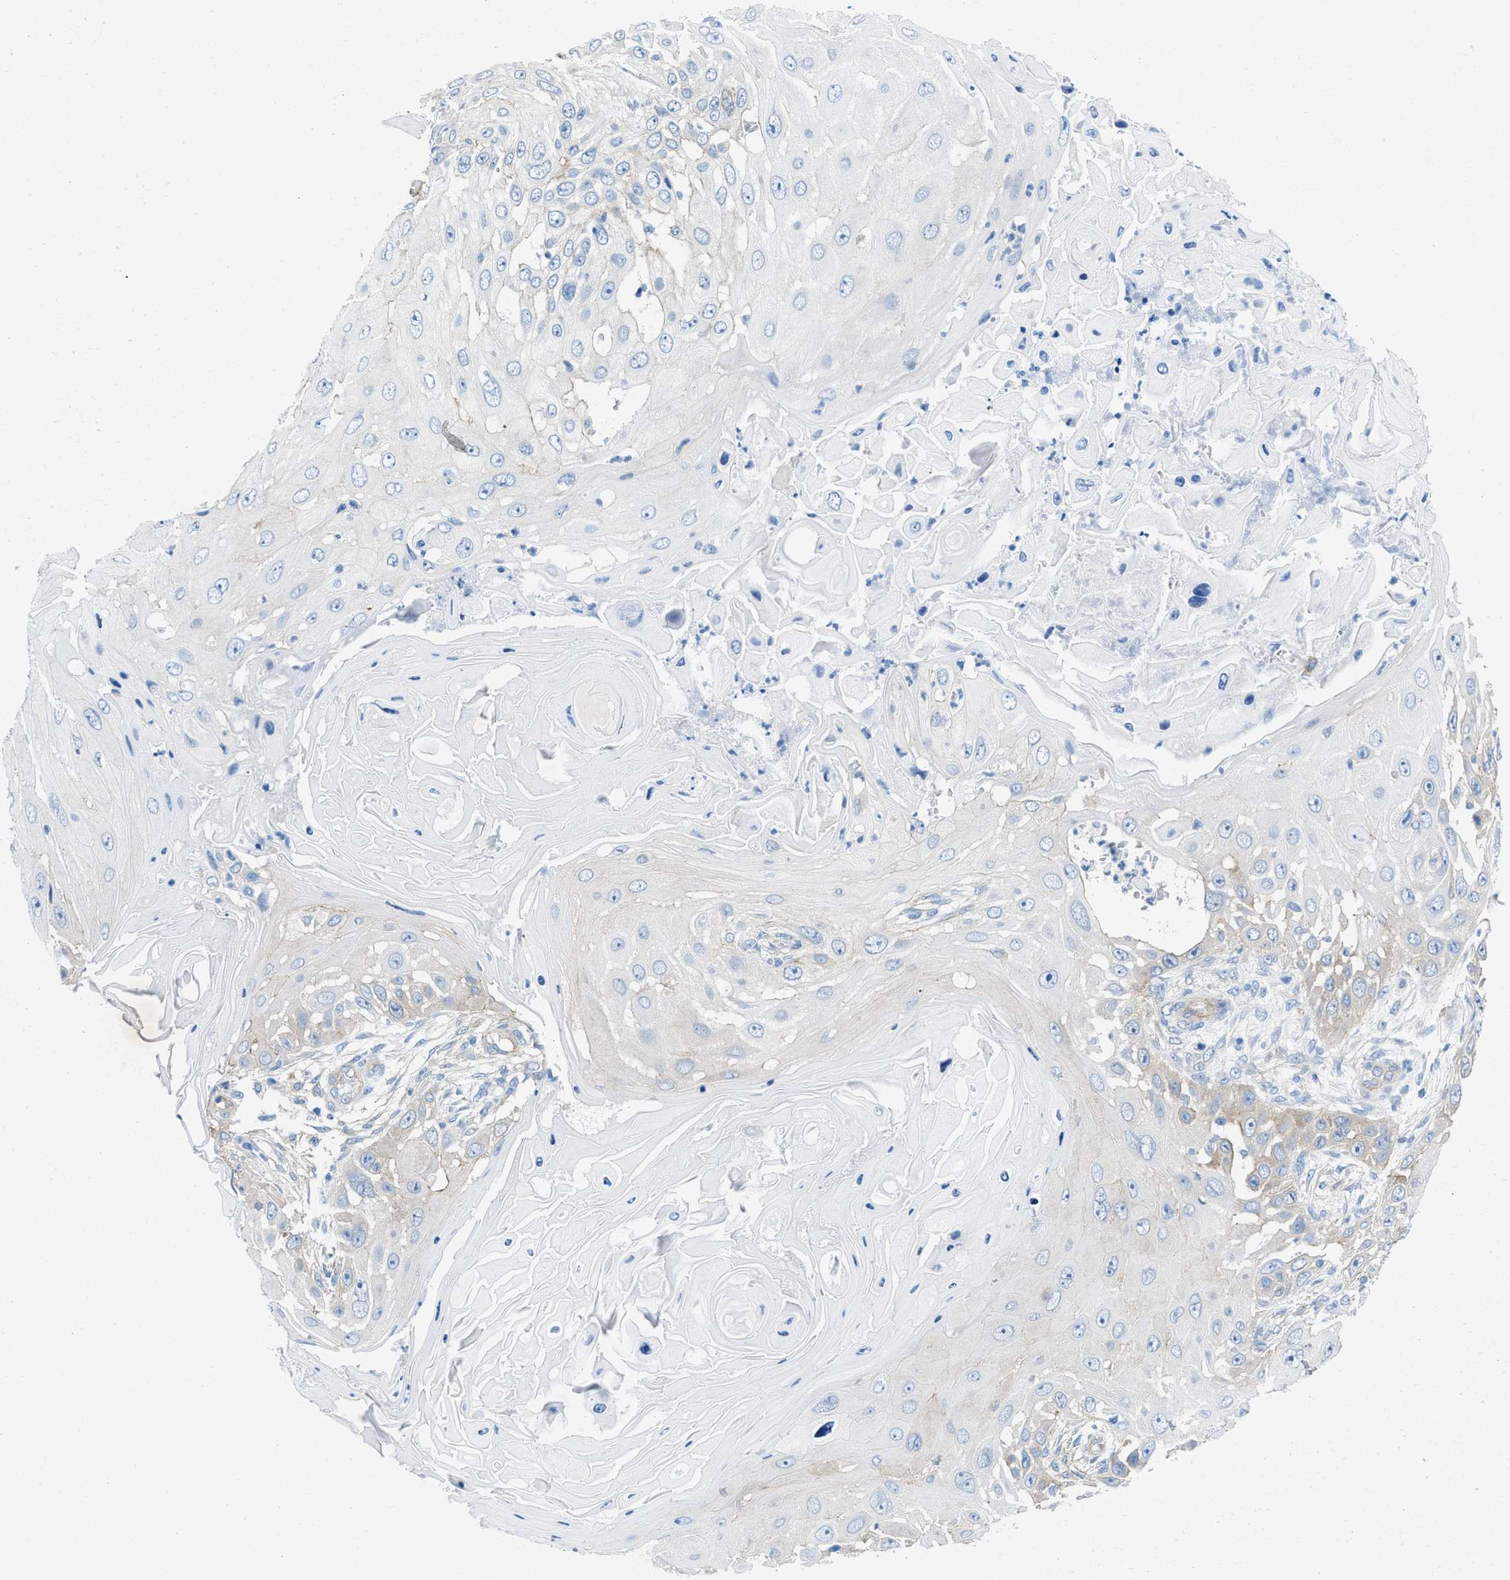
{"staining": {"intensity": "moderate", "quantity": "<25%", "location": "cytoplasmic/membranous"}, "tissue": "skin cancer", "cell_type": "Tumor cells", "image_type": "cancer", "snomed": [{"axis": "morphology", "description": "Squamous cell carcinoma, NOS"}, {"axis": "topography", "description": "Skin"}], "caption": "IHC (DAB (3,3'-diaminobenzidine)) staining of skin cancer exhibits moderate cytoplasmic/membranous protein staining in about <25% of tumor cells.", "gene": "PDLIM5", "patient": {"sex": "female", "age": 44}}